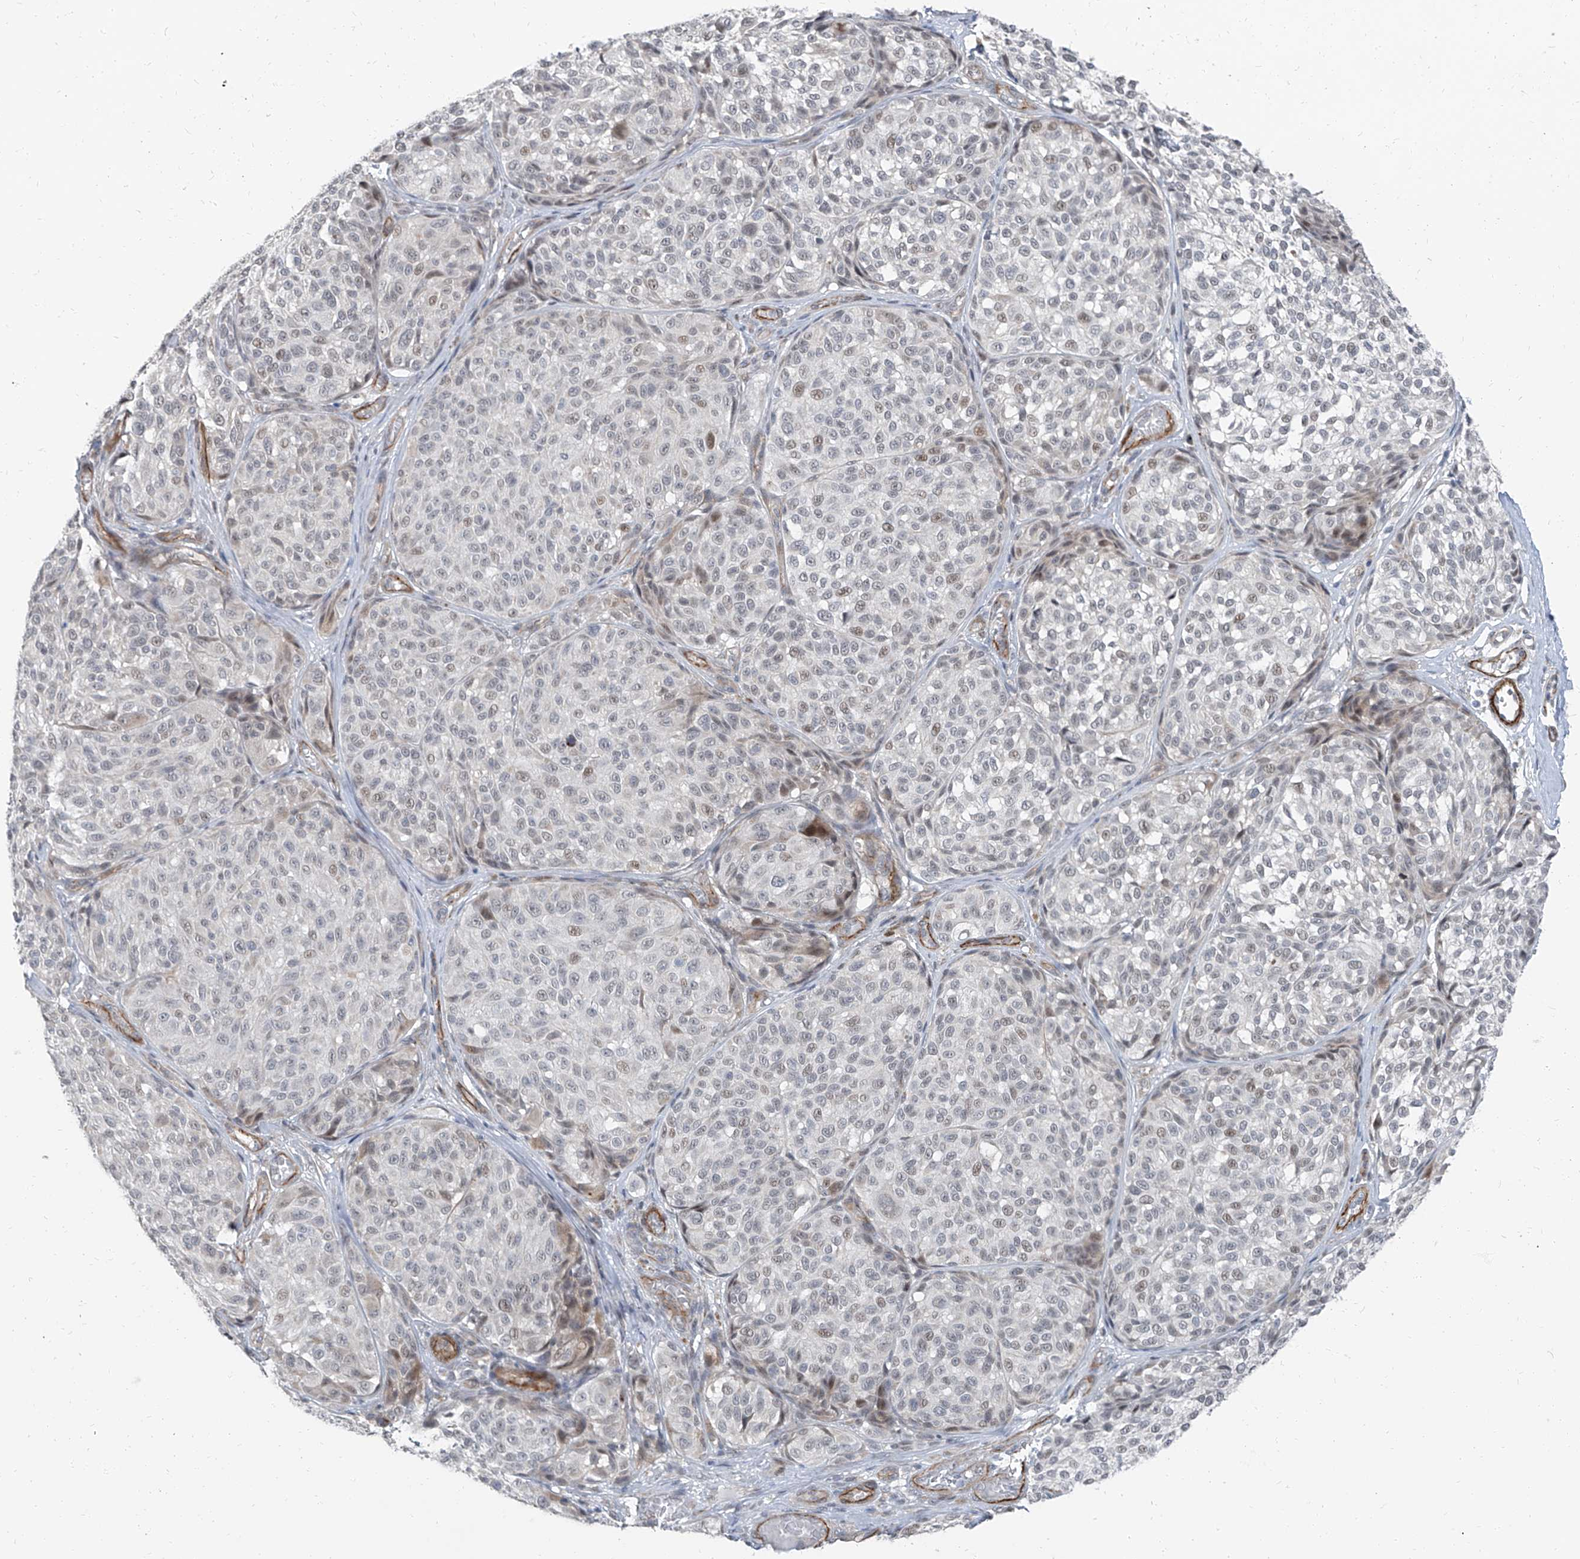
{"staining": {"intensity": "negative", "quantity": "none", "location": "none"}, "tissue": "melanoma", "cell_type": "Tumor cells", "image_type": "cancer", "snomed": [{"axis": "morphology", "description": "Malignant melanoma, NOS"}, {"axis": "topography", "description": "Skin"}], "caption": "The photomicrograph reveals no significant staining in tumor cells of melanoma.", "gene": "TXLNB", "patient": {"sex": "male", "age": 83}}